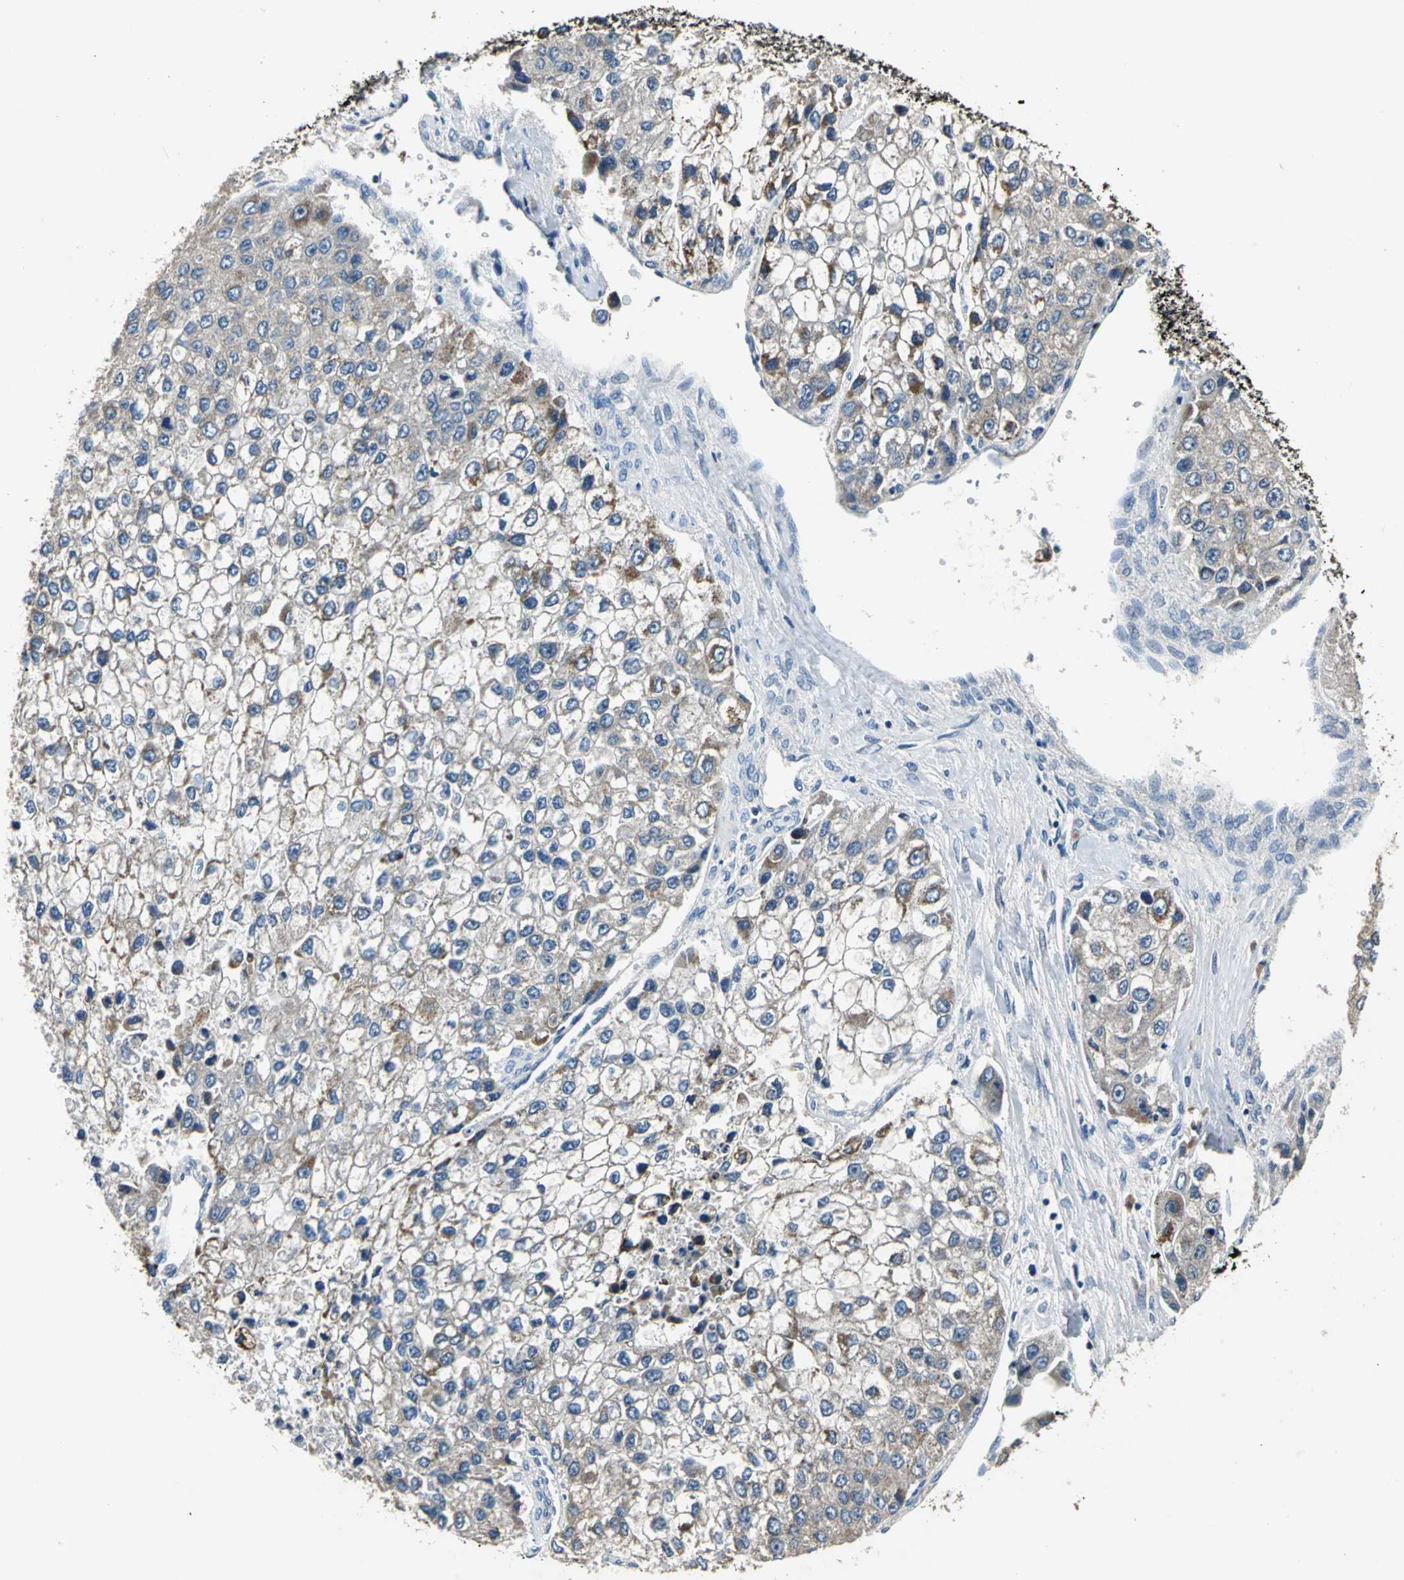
{"staining": {"intensity": "moderate", "quantity": "25%-75%", "location": "cytoplasmic/membranous"}, "tissue": "liver cancer", "cell_type": "Tumor cells", "image_type": "cancer", "snomed": [{"axis": "morphology", "description": "Carcinoma, Hepatocellular, NOS"}, {"axis": "topography", "description": "Liver"}], "caption": "About 25%-75% of tumor cells in human liver hepatocellular carcinoma reveal moderate cytoplasmic/membranous protein positivity as visualized by brown immunohistochemical staining.", "gene": "JADE3", "patient": {"sex": "female", "age": 66}}